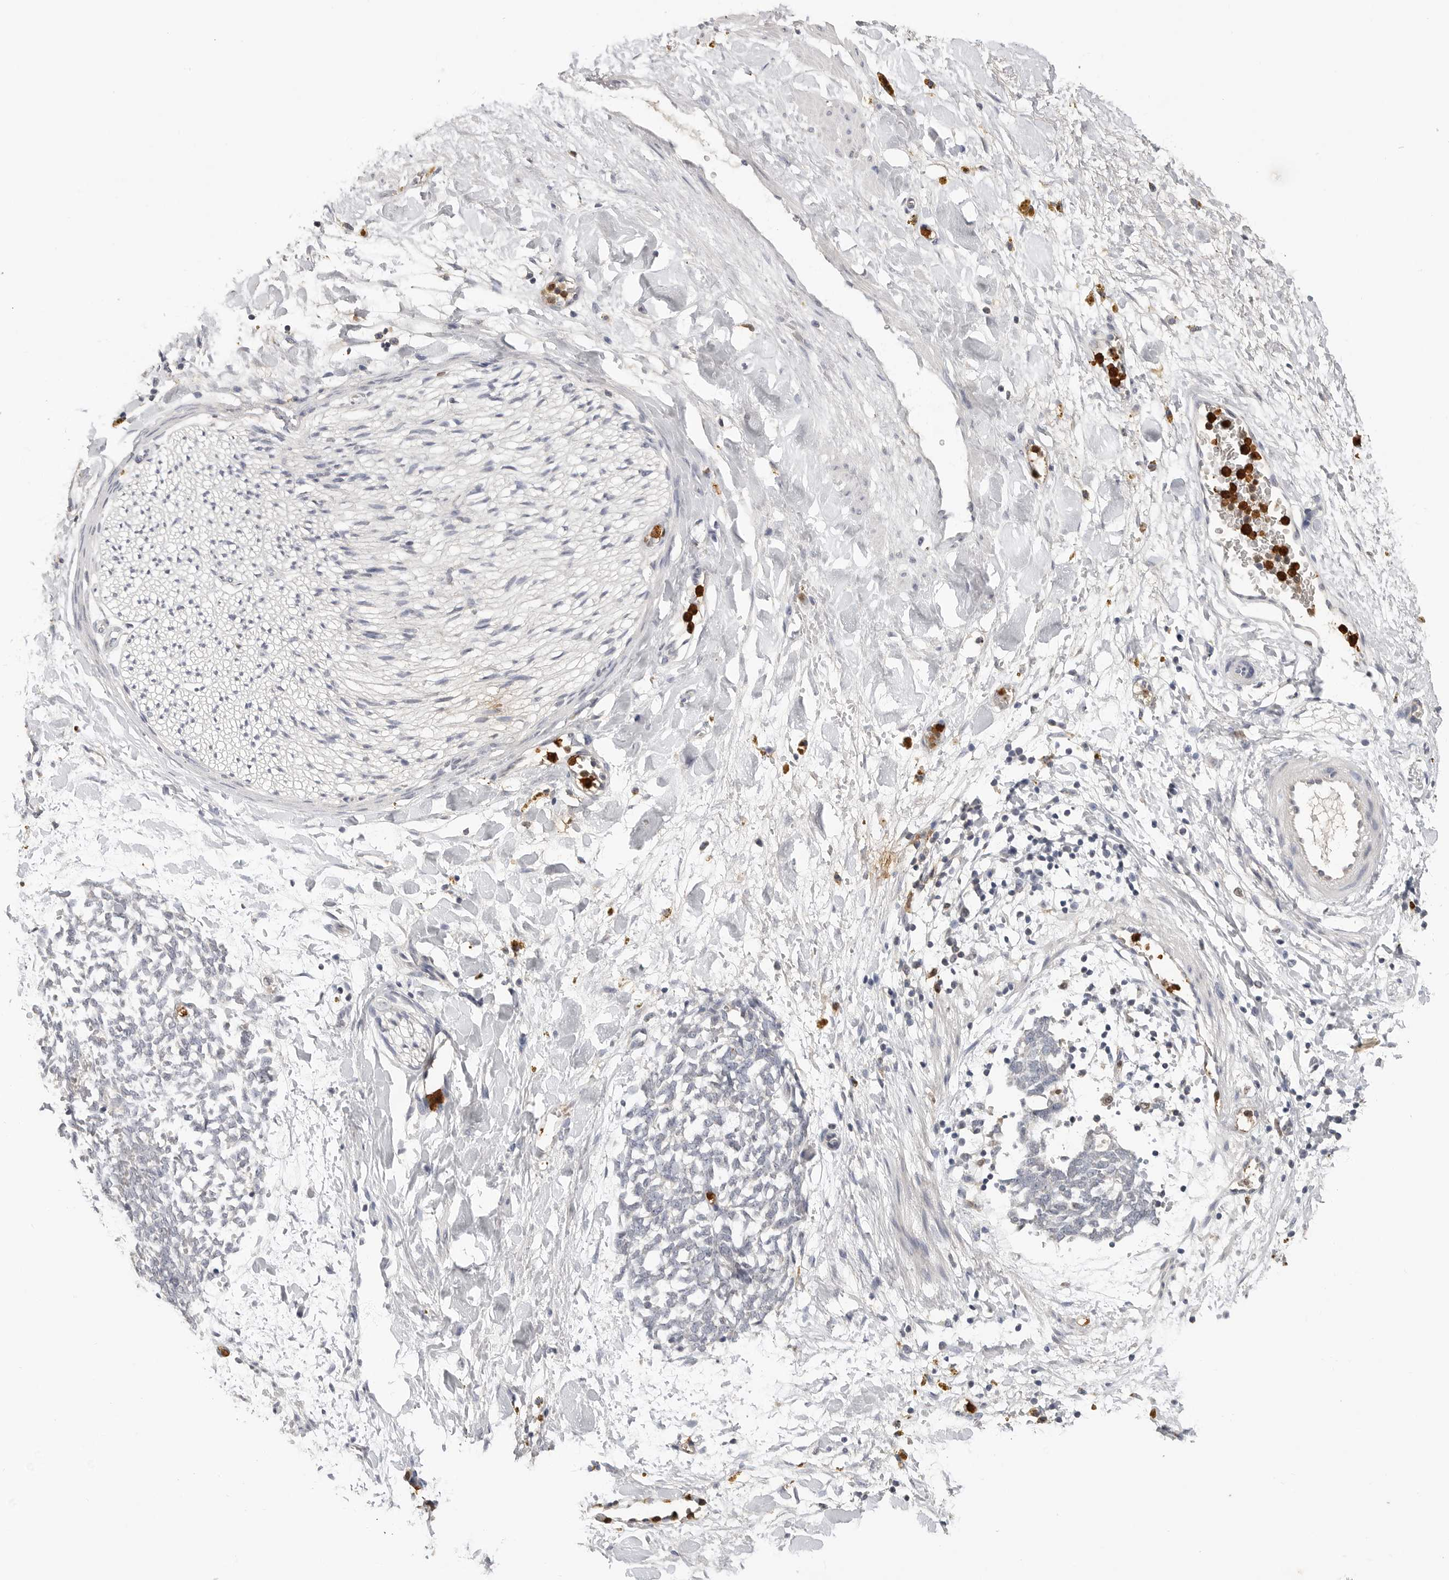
{"staining": {"intensity": "negative", "quantity": "none", "location": "none"}, "tissue": "adipose tissue", "cell_type": "Adipocytes", "image_type": "normal", "snomed": [{"axis": "morphology", "description": "Normal tissue, NOS"}, {"axis": "topography", "description": "Kidney"}, {"axis": "topography", "description": "Peripheral nerve tissue"}], "caption": "This is a photomicrograph of IHC staining of benign adipose tissue, which shows no staining in adipocytes.", "gene": "LTBR", "patient": {"sex": "male", "age": 7}}